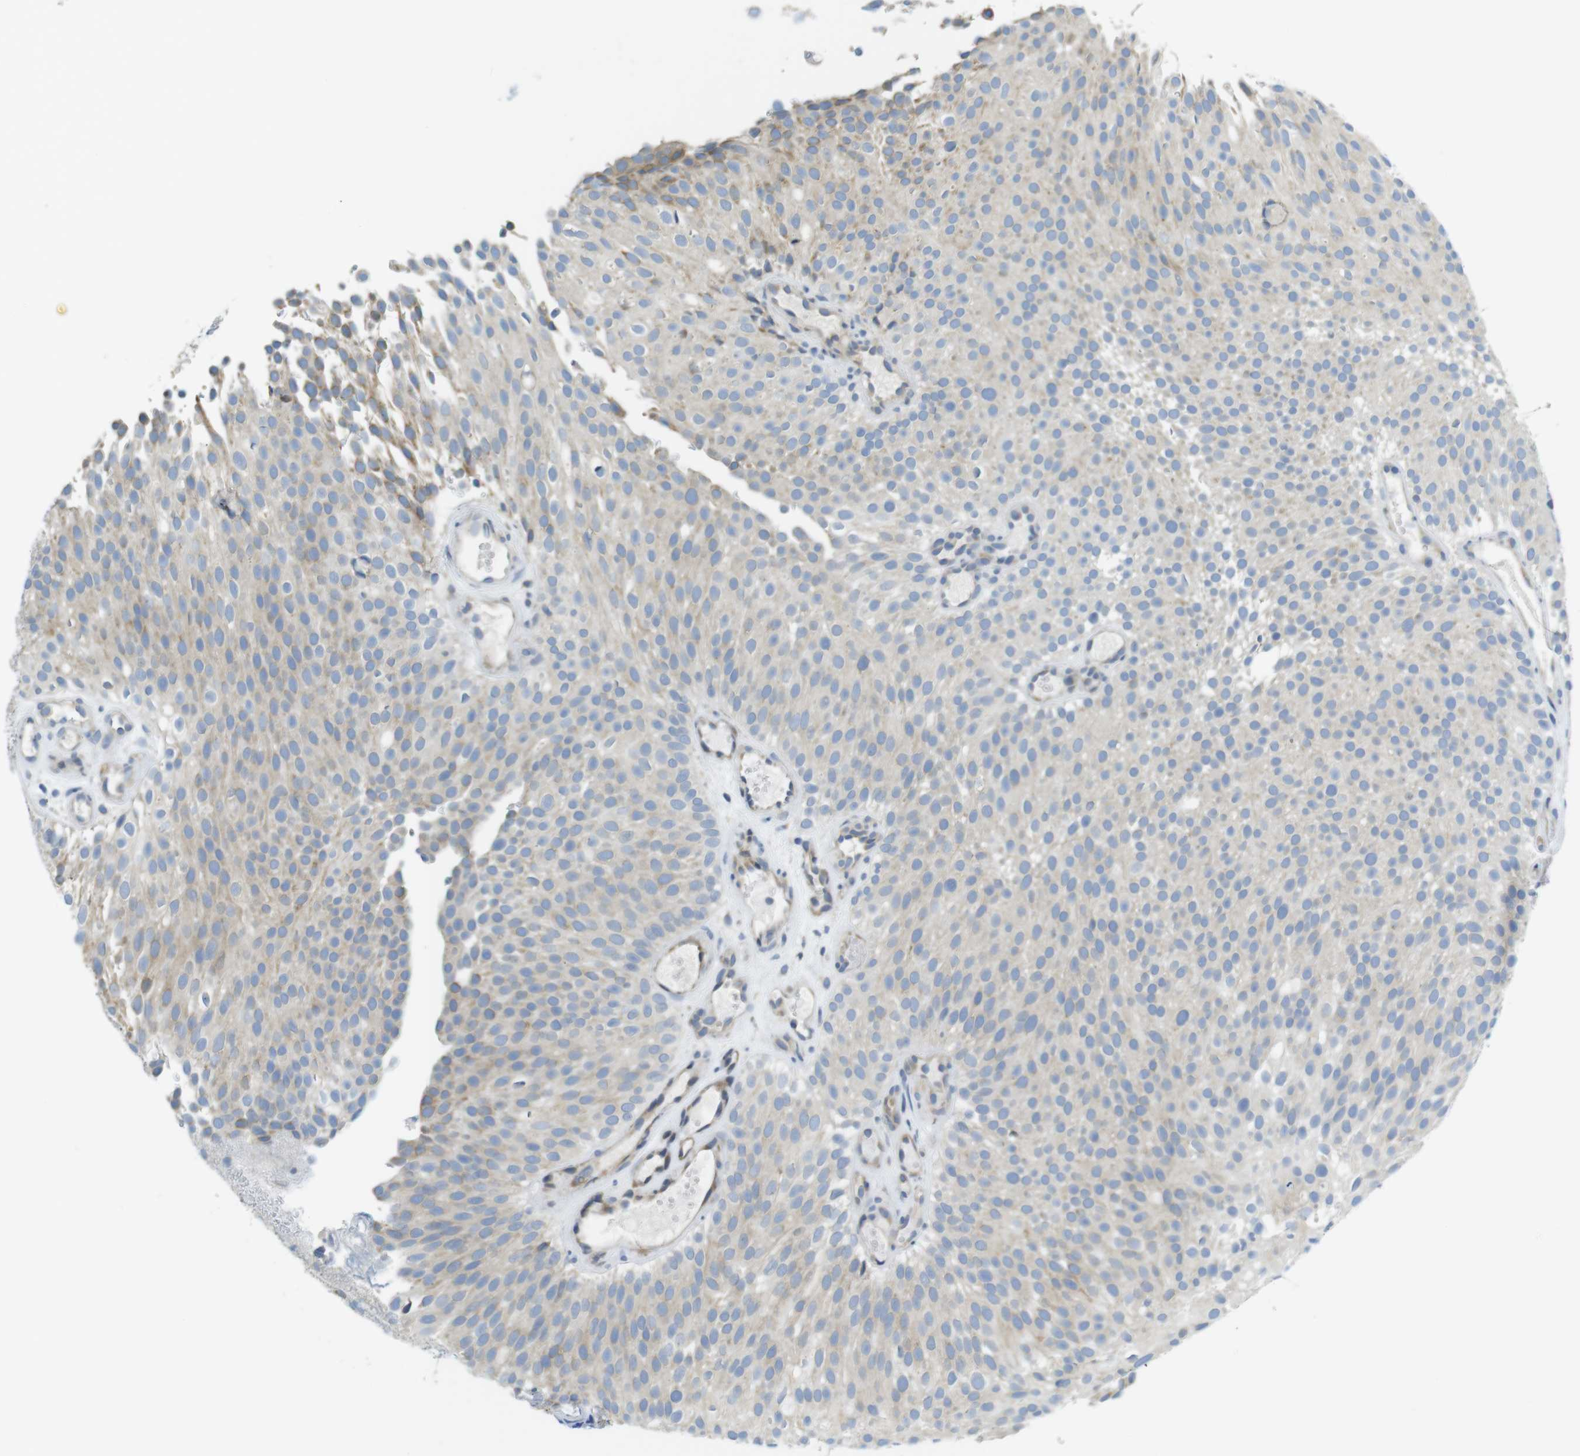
{"staining": {"intensity": "weak", "quantity": ">75%", "location": "cytoplasmic/membranous"}, "tissue": "urothelial cancer", "cell_type": "Tumor cells", "image_type": "cancer", "snomed": [{"axis": "morphology", "description": "Urothelial carcinoma, Low grade"}, {"axis": "topography", "description": "Urinary bladder"}], "caption": "Protein expression analysis of human urothelial cancer reveals weak cytoplasmic/membranous staining in about >75% of tumor cells. The protein is shown in brown color, while the nuclei are stained blue.", "gene": "CLPTM1L", "patient": {"sex": "male", "age": 78}}